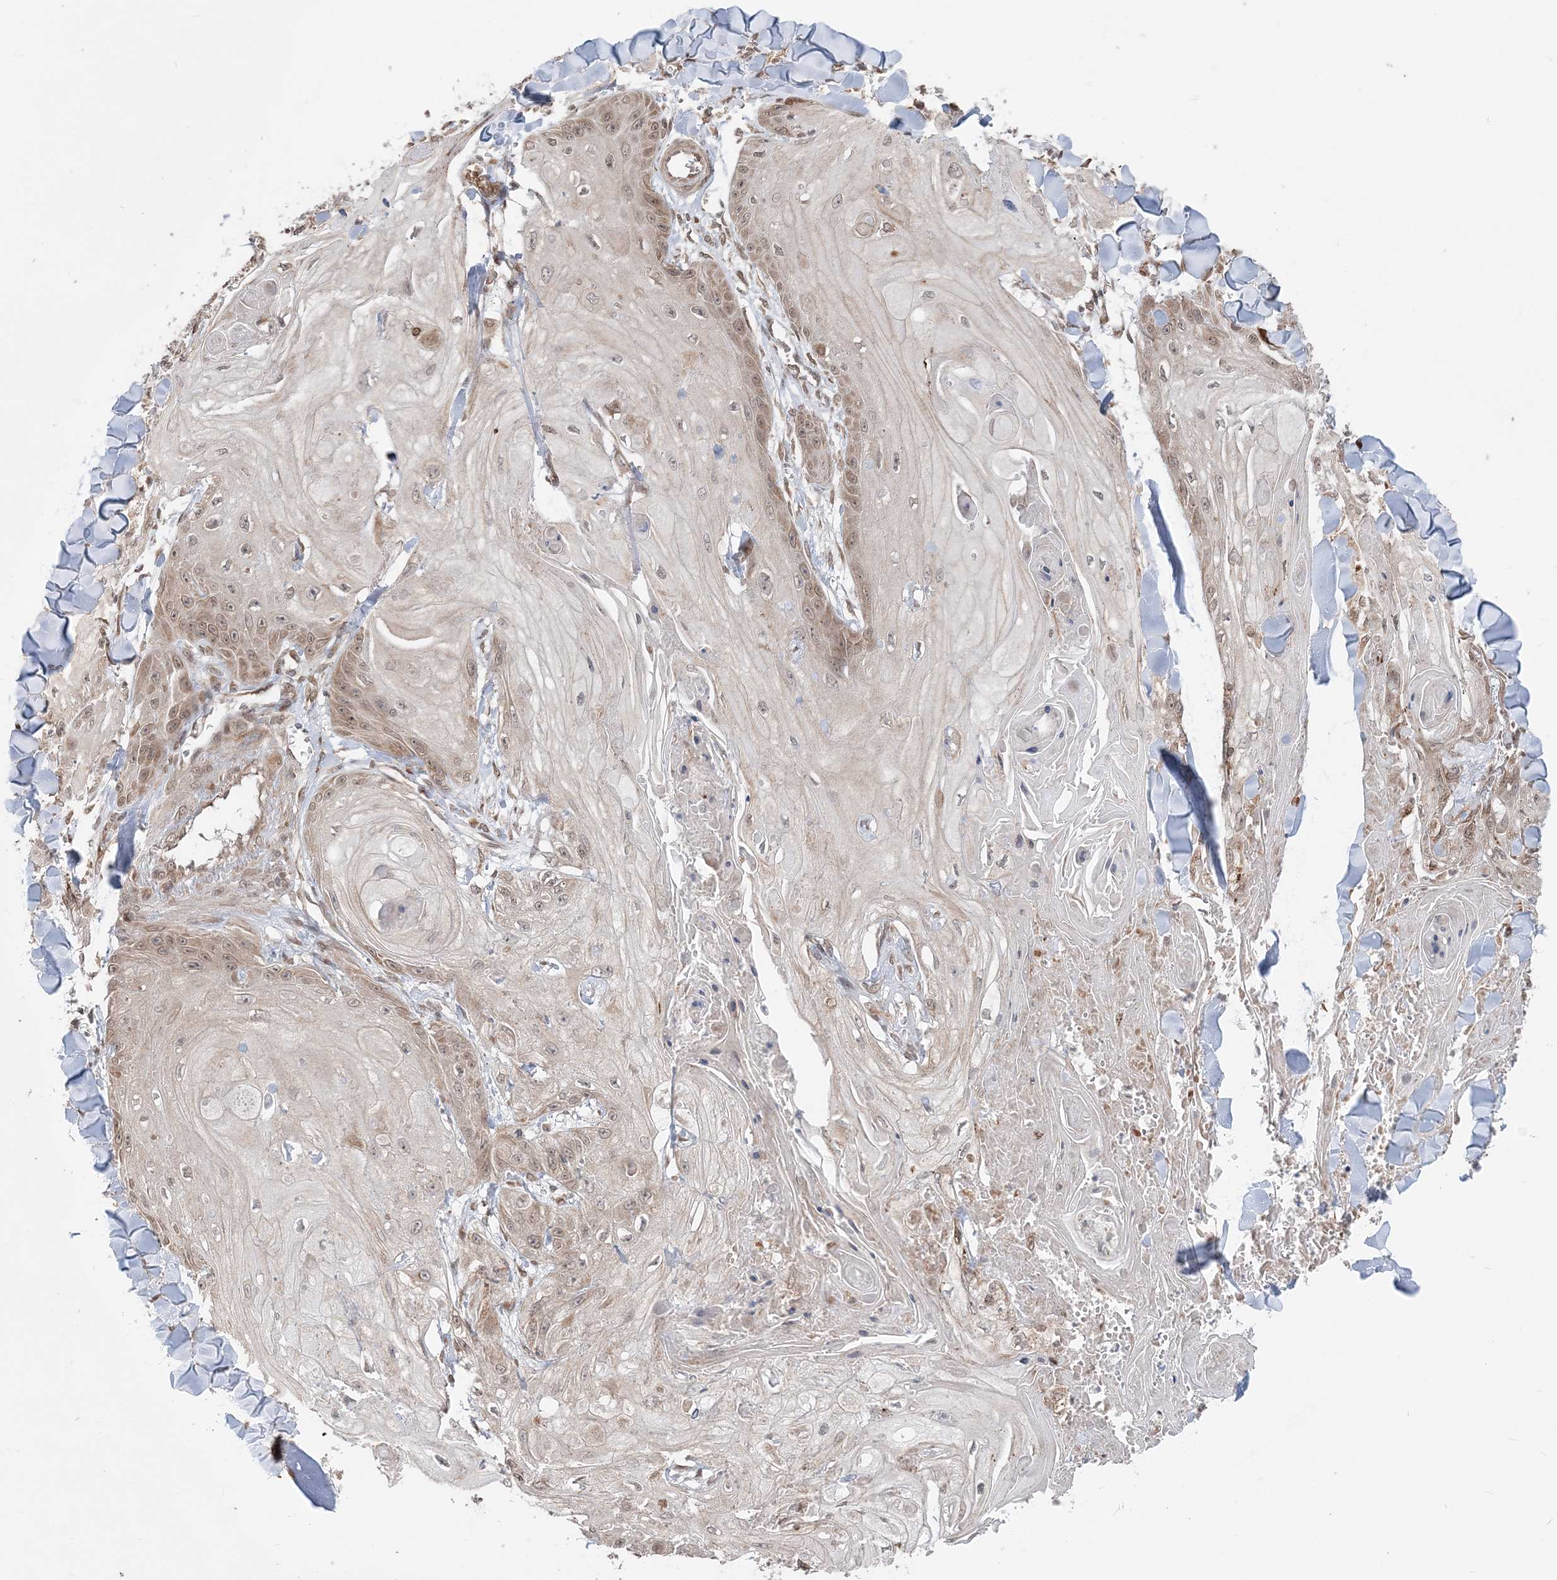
{"staining": {"intensity": "weak", "quantity": "25%-75%", "location": "cytoplasmic/membranous,nuclear"}, "tissue": "skin cancer", "cell_type": "Tumor cells", "image_type": "cancer", "snomed": [{"axis": "morphology", "description": "Squamous cell carcinoma, NOS"}, {"axis": "topography", "description": "Skin"}], "caption": "Tumor cells exhibit weak cytoplasmic/membranous and nuclear staining in about 25%-75% of cells in skin squamous cell carcinoma.", "gene": "TMED10", "patient": {"sex": "male", "age": 74}}